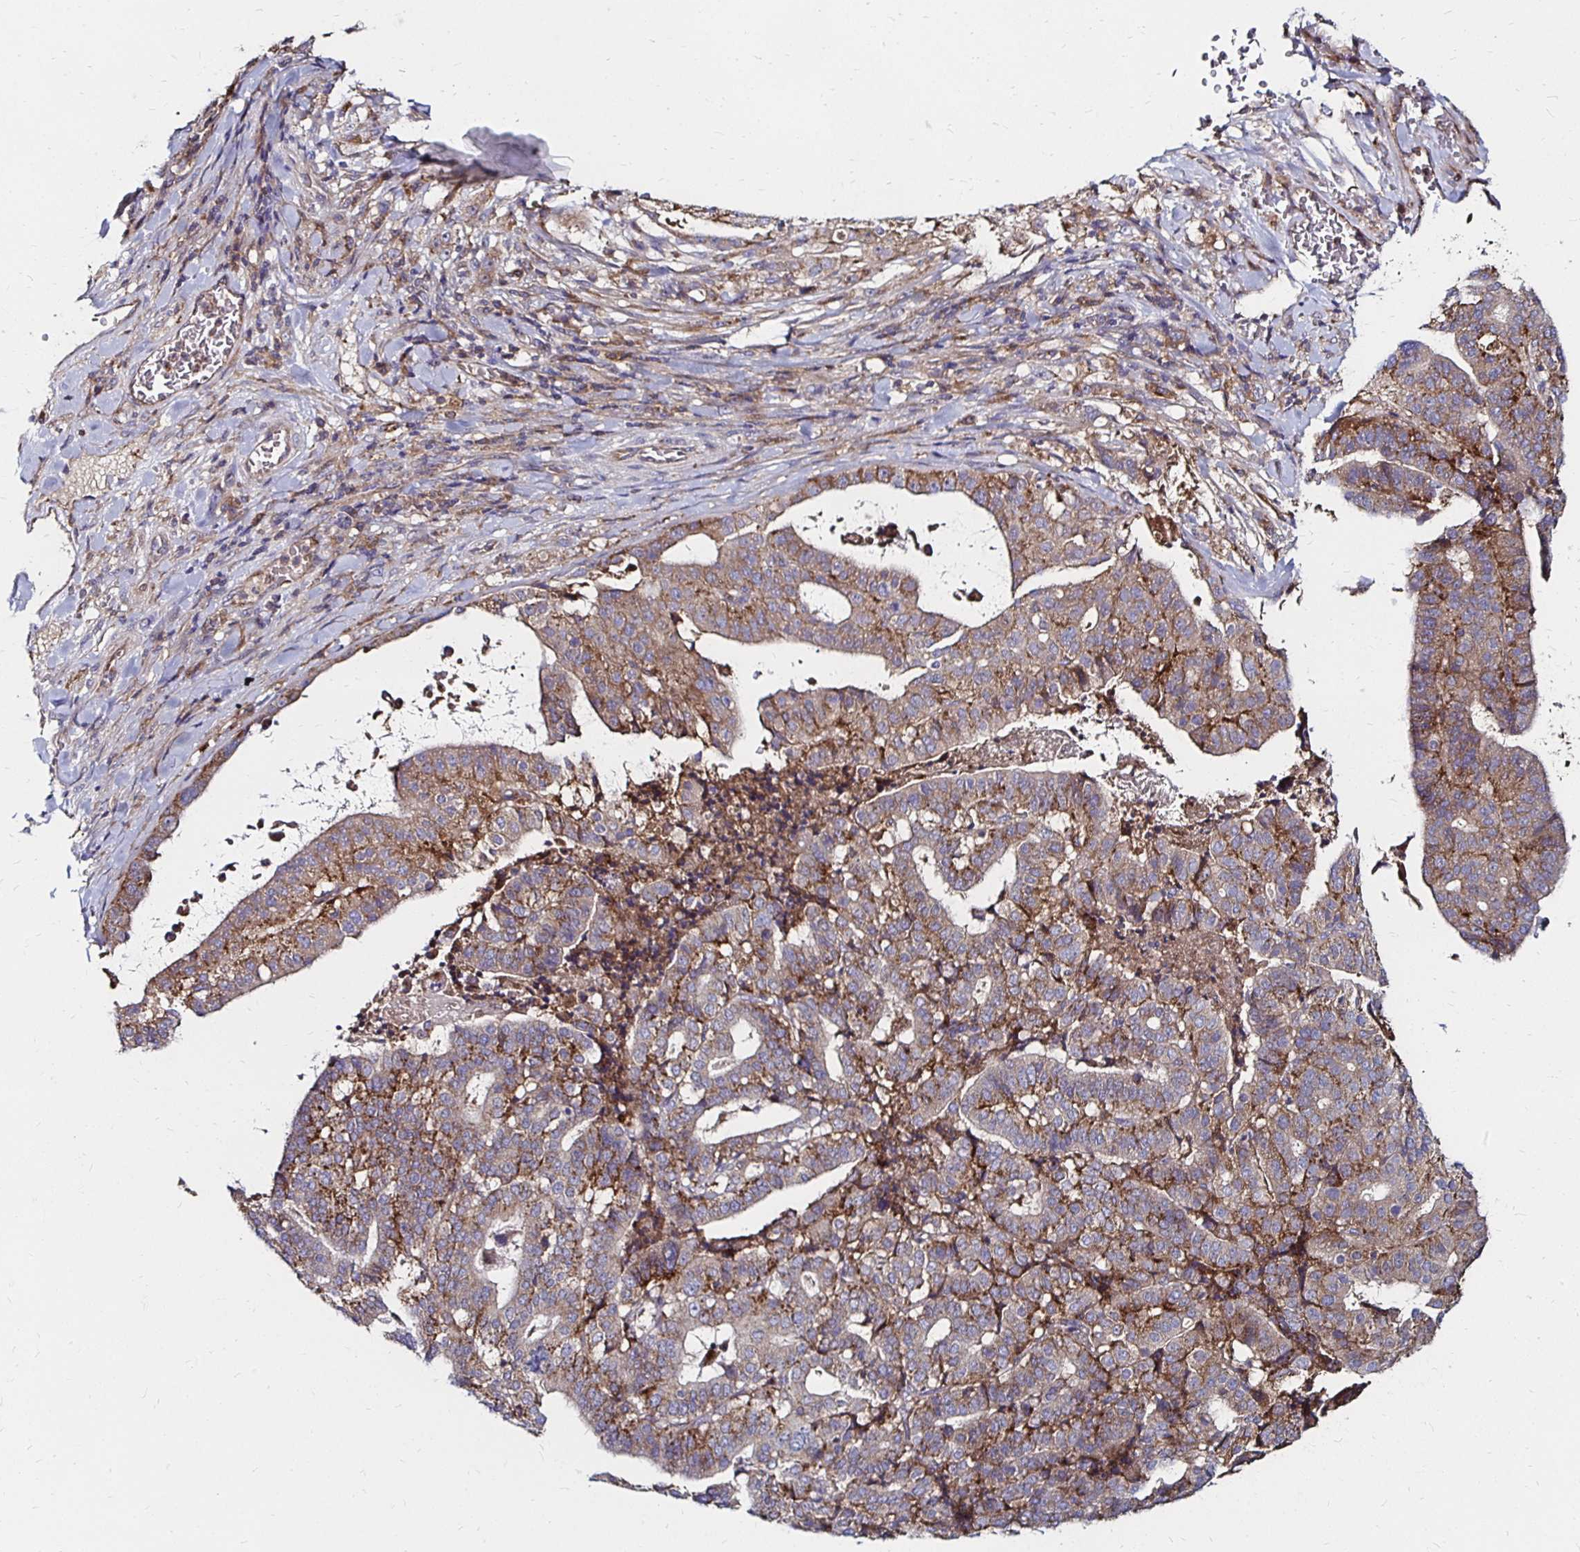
{"staining": {"intensity": "moderate", "quantity": ">75%", "location": "cytoplasmic/membranous"}, "tissue": "stomach cancer", "cell_type": "Tumor cells", "image_type": "cancer", "snomed": [{"axis": "morphology", "description": "Adenocarcinoma, NOS"}, {"axis": "topography", "description": "Stomach"}], "caption": "Moderate cytoplasmic/membranous expression is identified in approximately >75% of tumor cells in stomach cancer. Nuclei are stained in blue.", "gene": "NCSTN", "patient": {"sex": "male", "age": 48}}